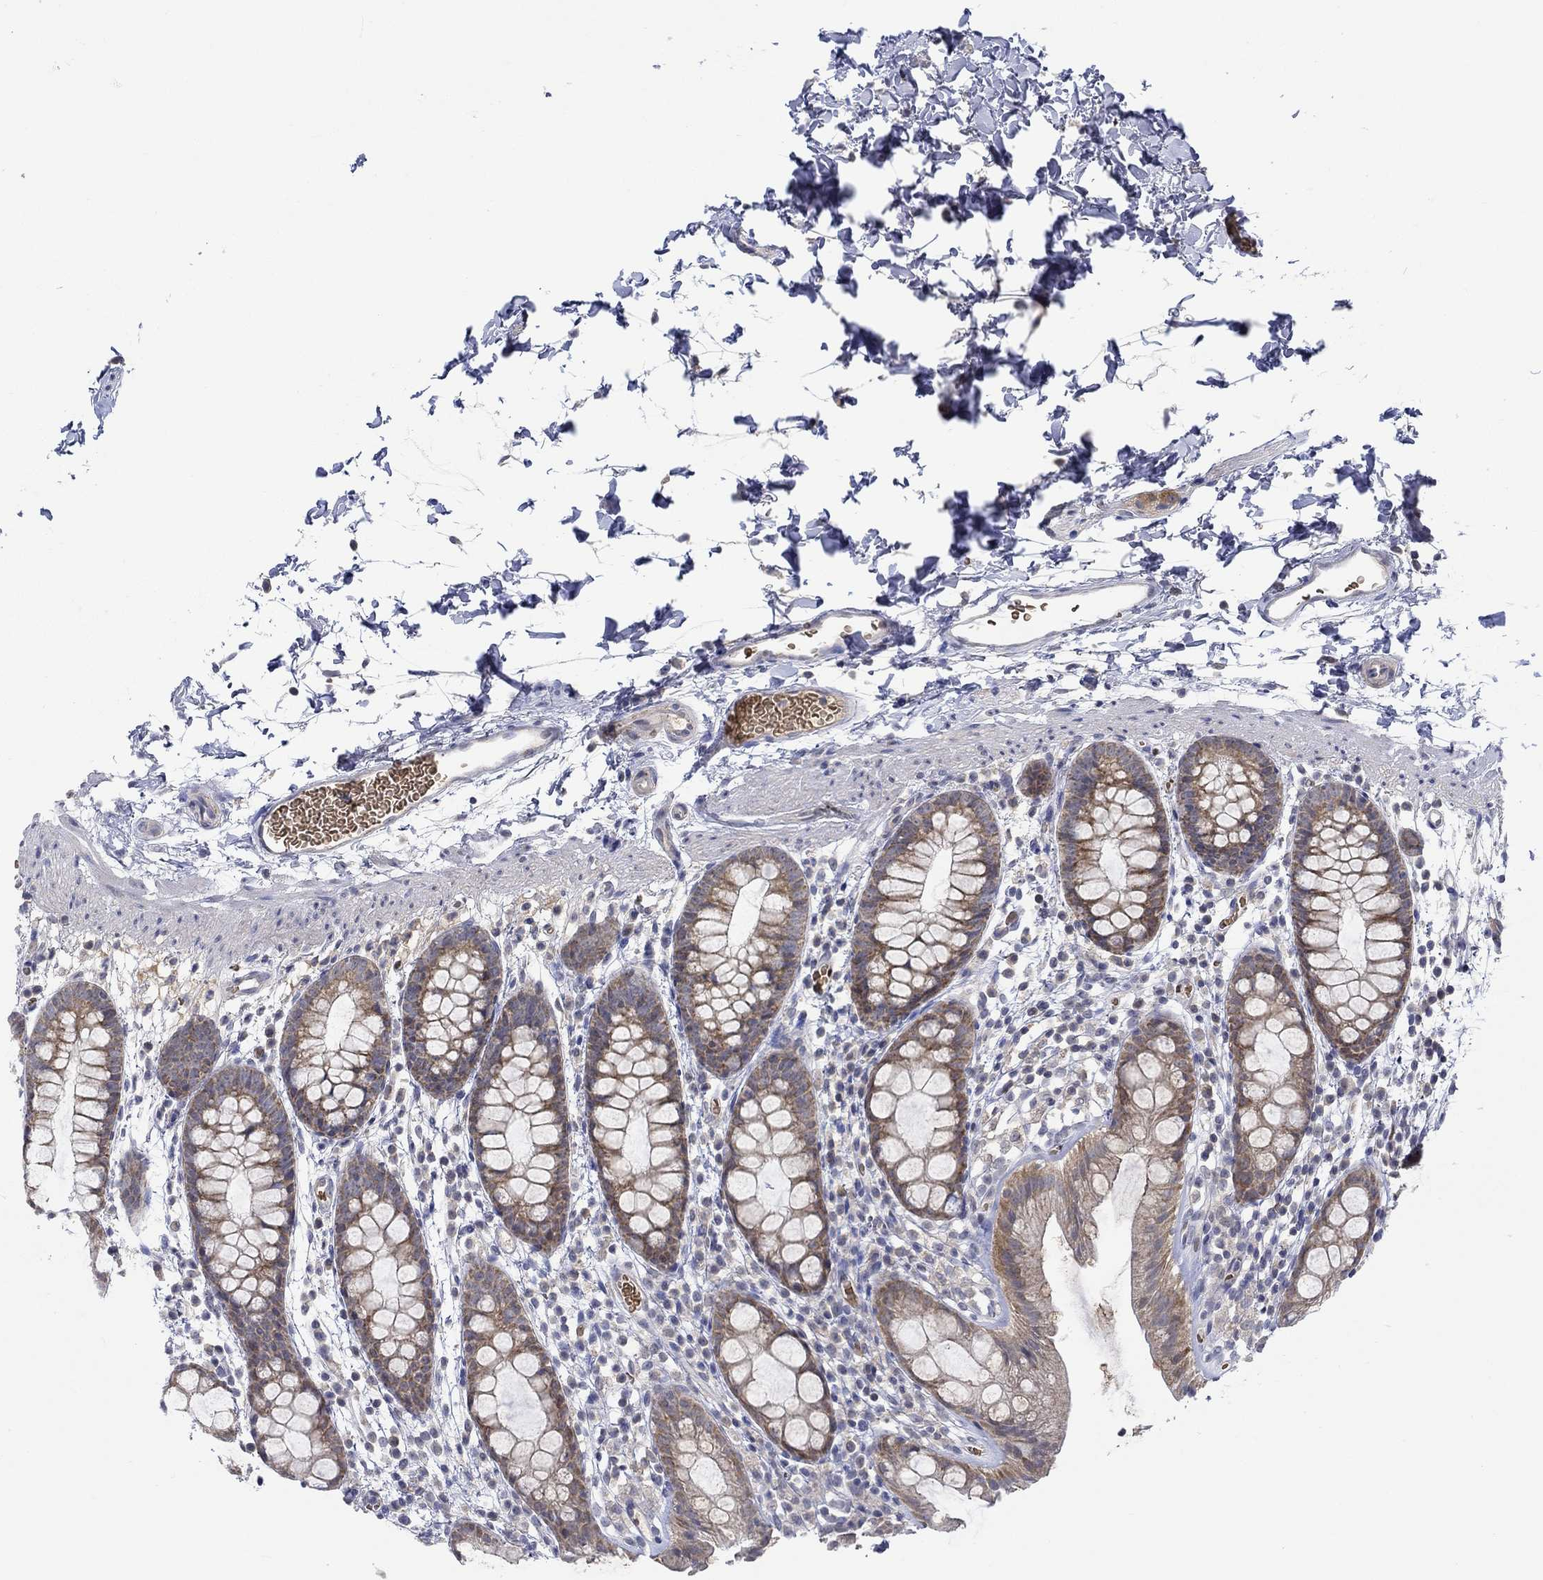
{"staining": {"intensity": "moderate", "quantity": ">75%", "location": "cytoplasmic/membranous"}, "tissue": "rectum", "cell_type": "Glandular cells", "image_type": "normal", "snomed": [{"axis": "morphology", "description": "Normal tissue, NOS"}, {"axis": "topography", "description": "Rectum"}], "caption": "Protein staining displays moderate cytoplasmic/membranous staining in about >75% of glandular cells in normal rectum. (brown staining indicates protein expression, while blue staining denotes nuclei).", "gene": "WASF1", "patient": {"sex": "male", "age": 57}}